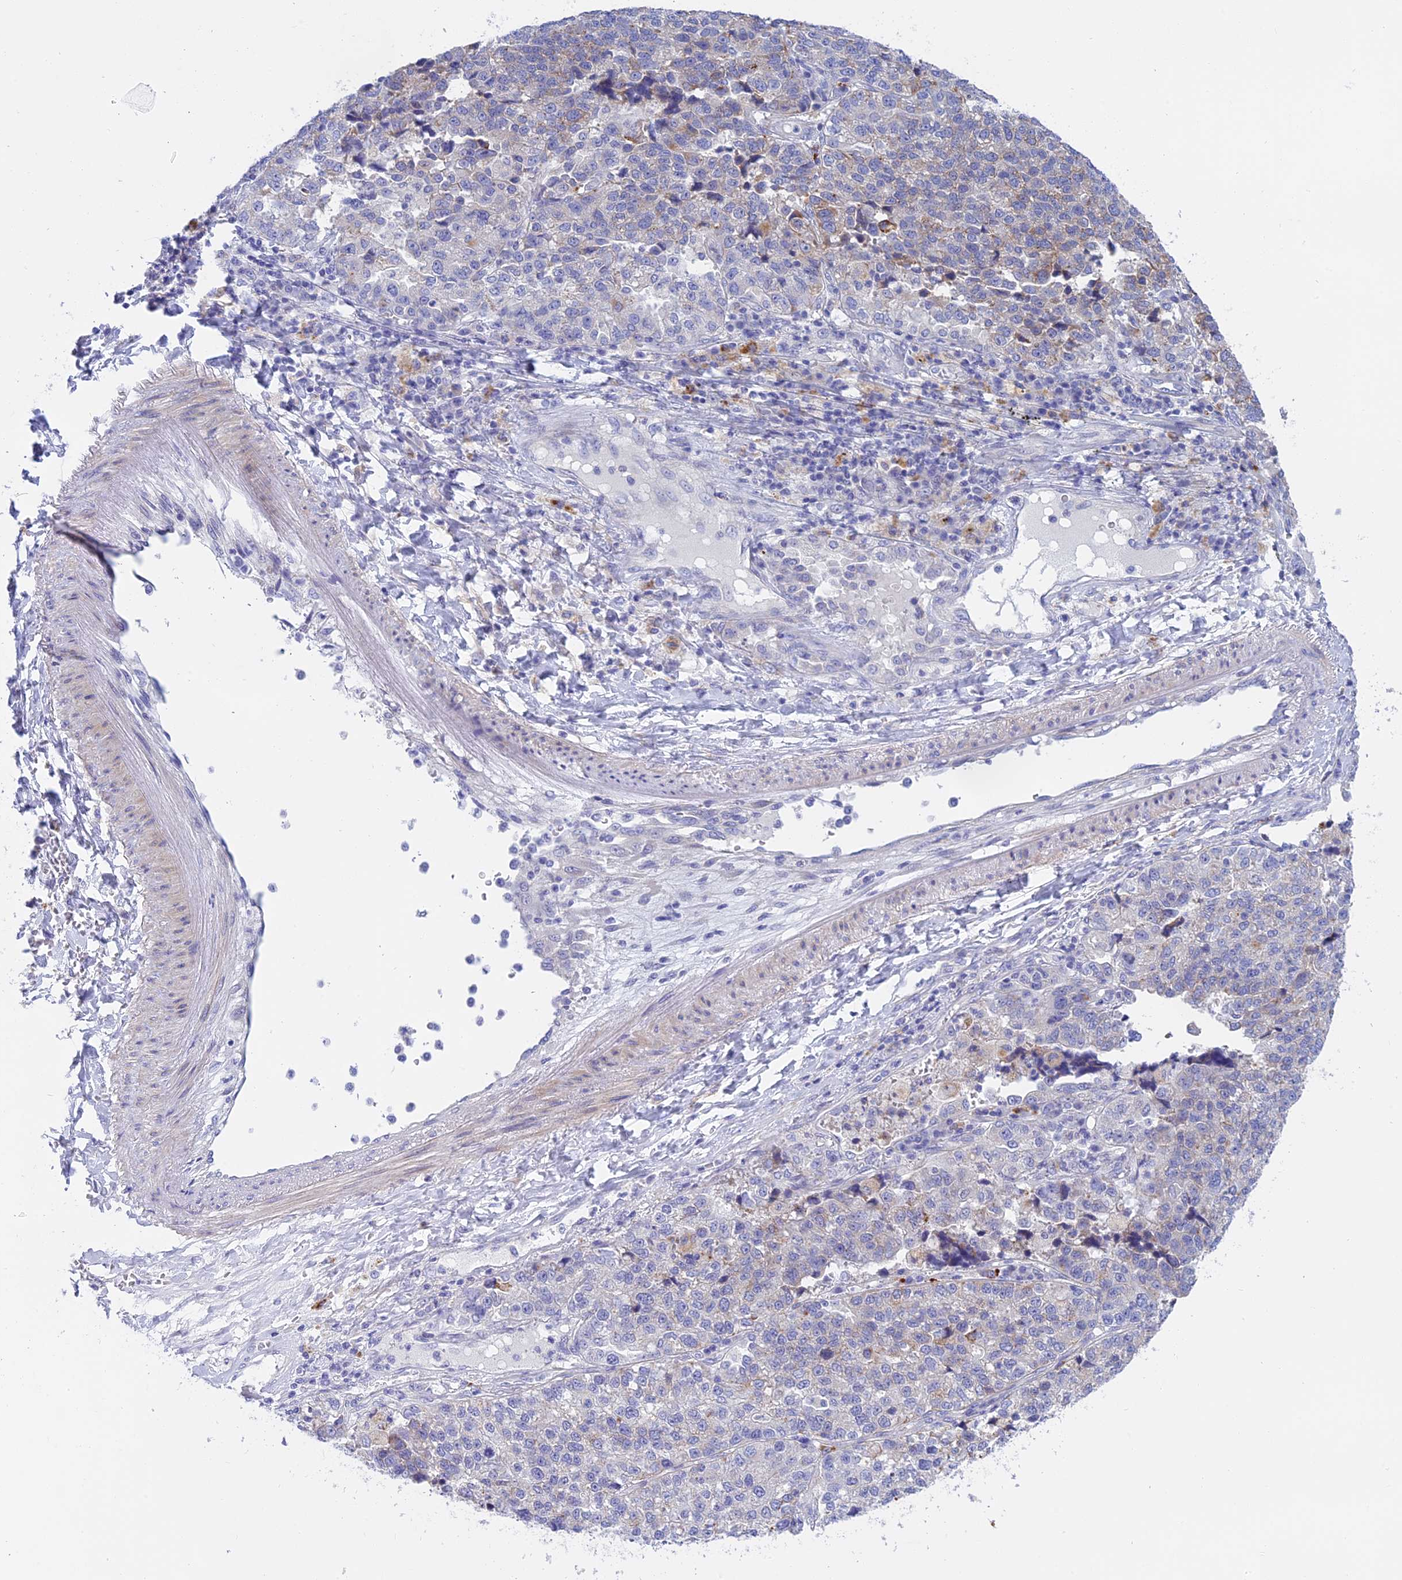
{"staining": {"intensity": "negative", "quantity": "none", "location": "none"}, "tissue": "lung cancer", "cell_type": "Tumor cells", "image_type": "cancer", "snomed": [{"axis": "morphology", "description": "Adenocarcinoma, NOS"}, {"axis": "topography", "description": "Lung"}], "caption": "DAB immunohistochemical staining of lung cancer (adenocarcinoma) exhibits no significant positivity in tumor cells.", "gene": "GLB1L", "patient": {"sex": "male", "age": 49}}